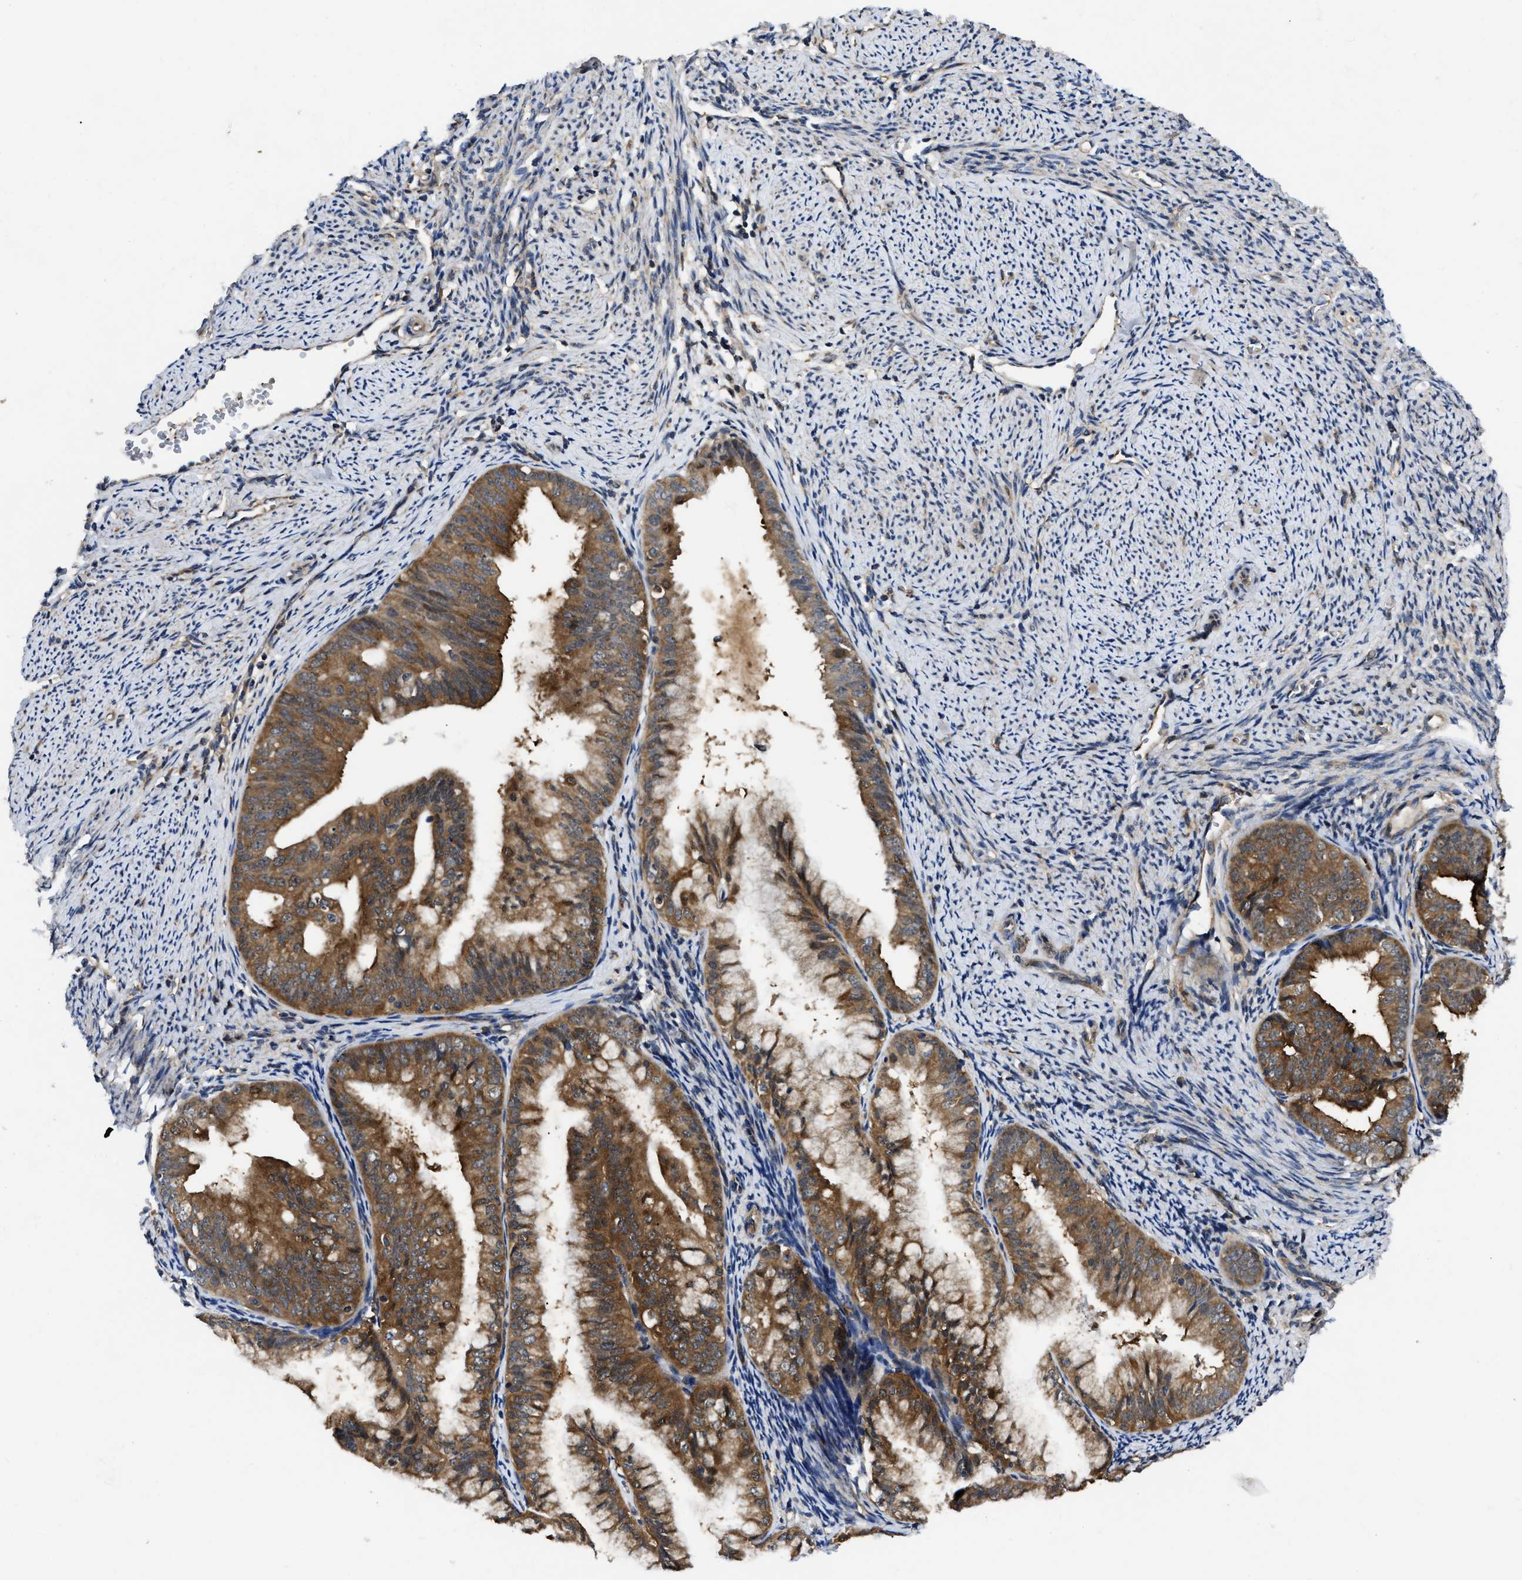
{"staining": {"intensity": "strong", "quantity": ">75%", "location": "cytoplasmic/membranous"}, "tissue": "endometrial cancer", "cell_type": "Tumor cells", "image_type": "cancer", "snomed": [{"axis": "morphology", "description": "Adenocarcinoma, NOS"}, {"axis": "topography", "description": "Endometrium"}], "caption": "Immunohistochemistry (IHC) (DAB (3,3'-diaminobenzidine)) staining of endometrial adenocarcinoma demonstrates strong cytoplasmic/membranous protein positivity in approximately >75% of tumor cells.", "gene": "GET4", "patient": {"sex": "female", "age": 63}}